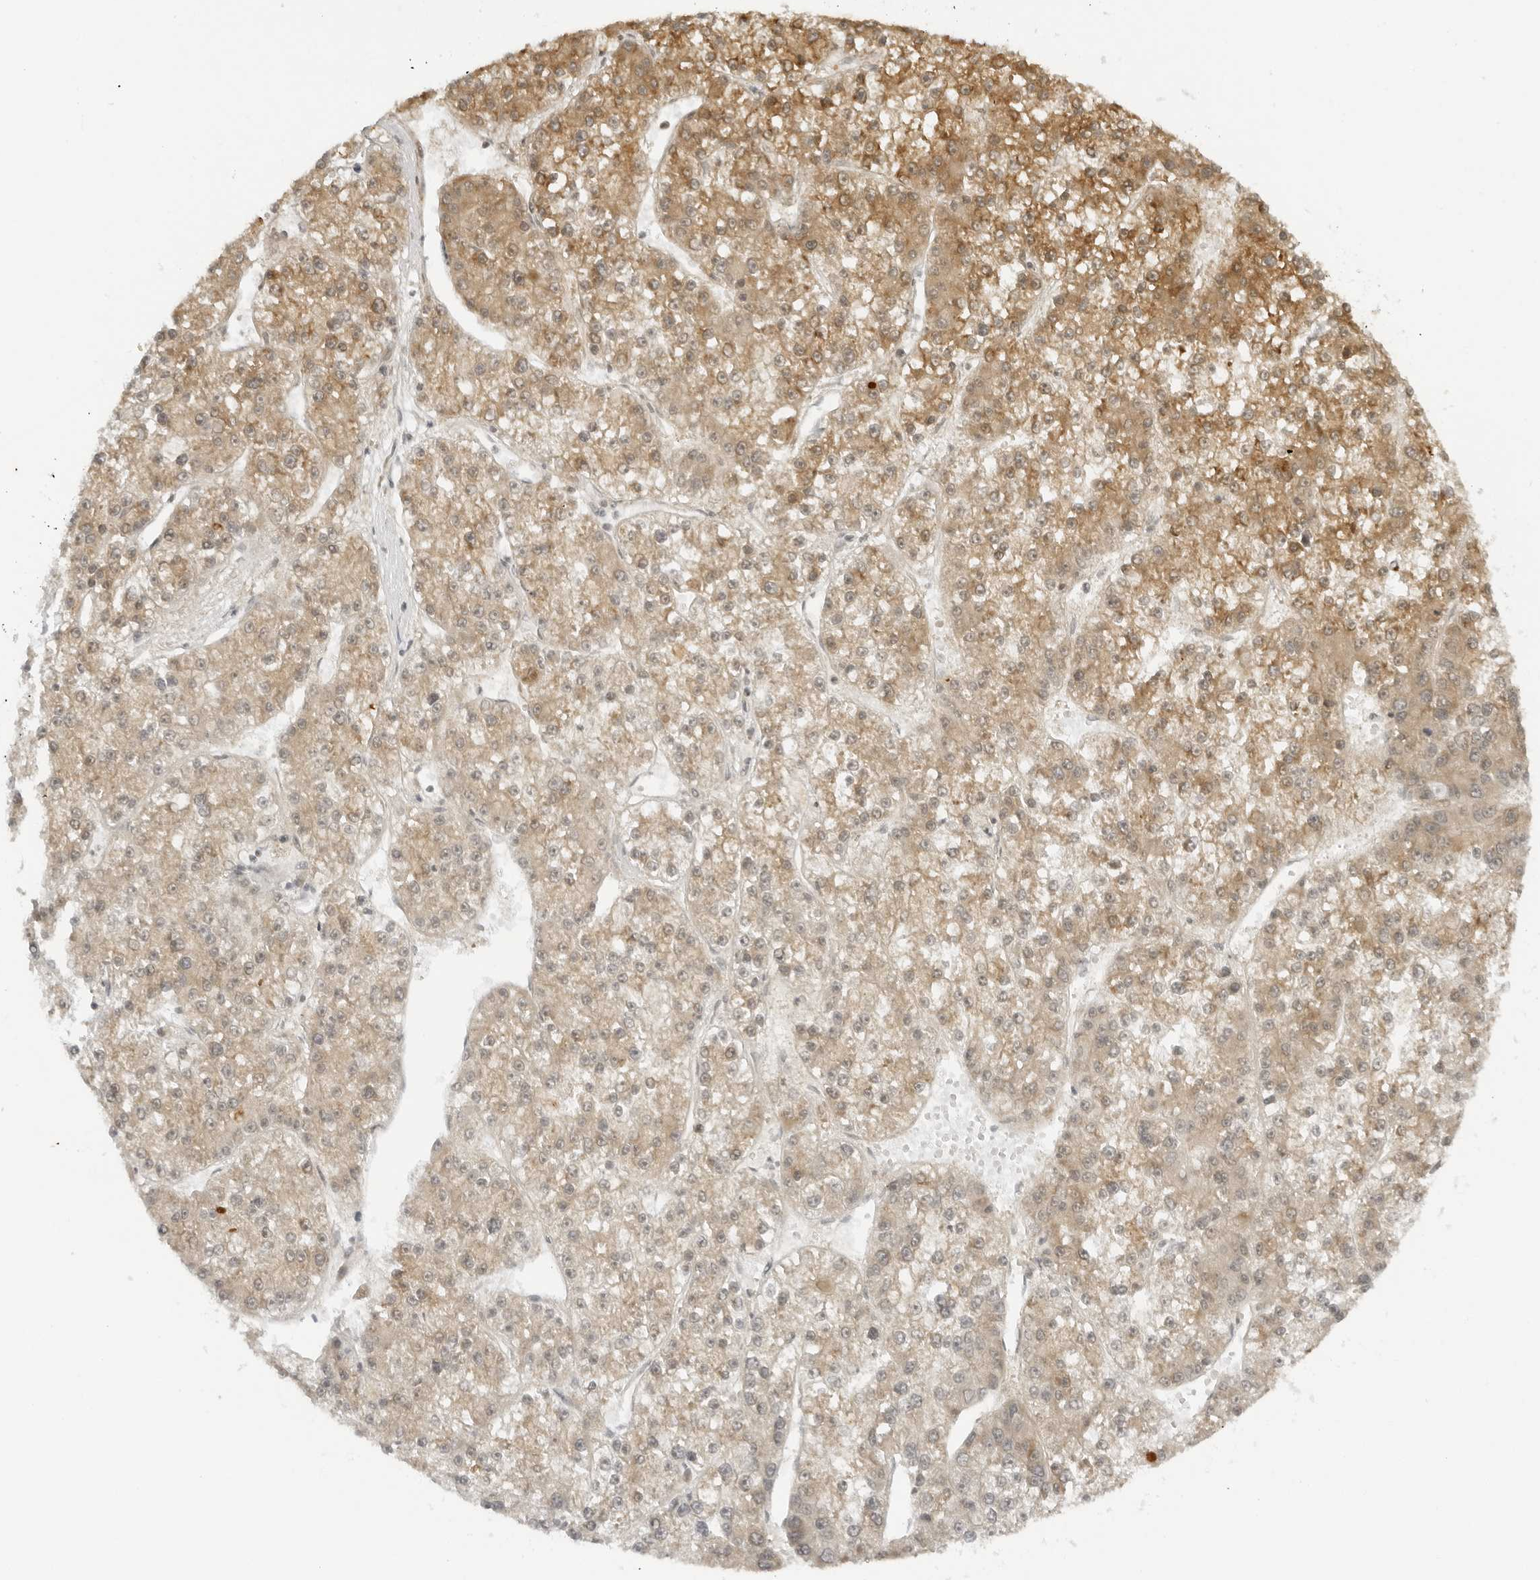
{"staining": {"intensity": "moderate", "quantity": "25%-75%", "location": "cytoplasmic/membranous"}, "tissue": "liver cancer", "cell_type": "Tumor cells", "image_type": "cancer", "snomed": [{"axis": "morphology", "description": "Carcinoma, Hepatocellular, NOS"}, {"axis": "topography", "description": "Liver"}], "caption": "About 25%-75% of tumor cells in human liver cancer (hepatocellular carcinoma) display moderate cytoplasmic/membranous protein positivity as visualized by brown immunohistochemical staining.", "gene": "PRRC2C", "patient": {"sex": "female", "age": 73}}